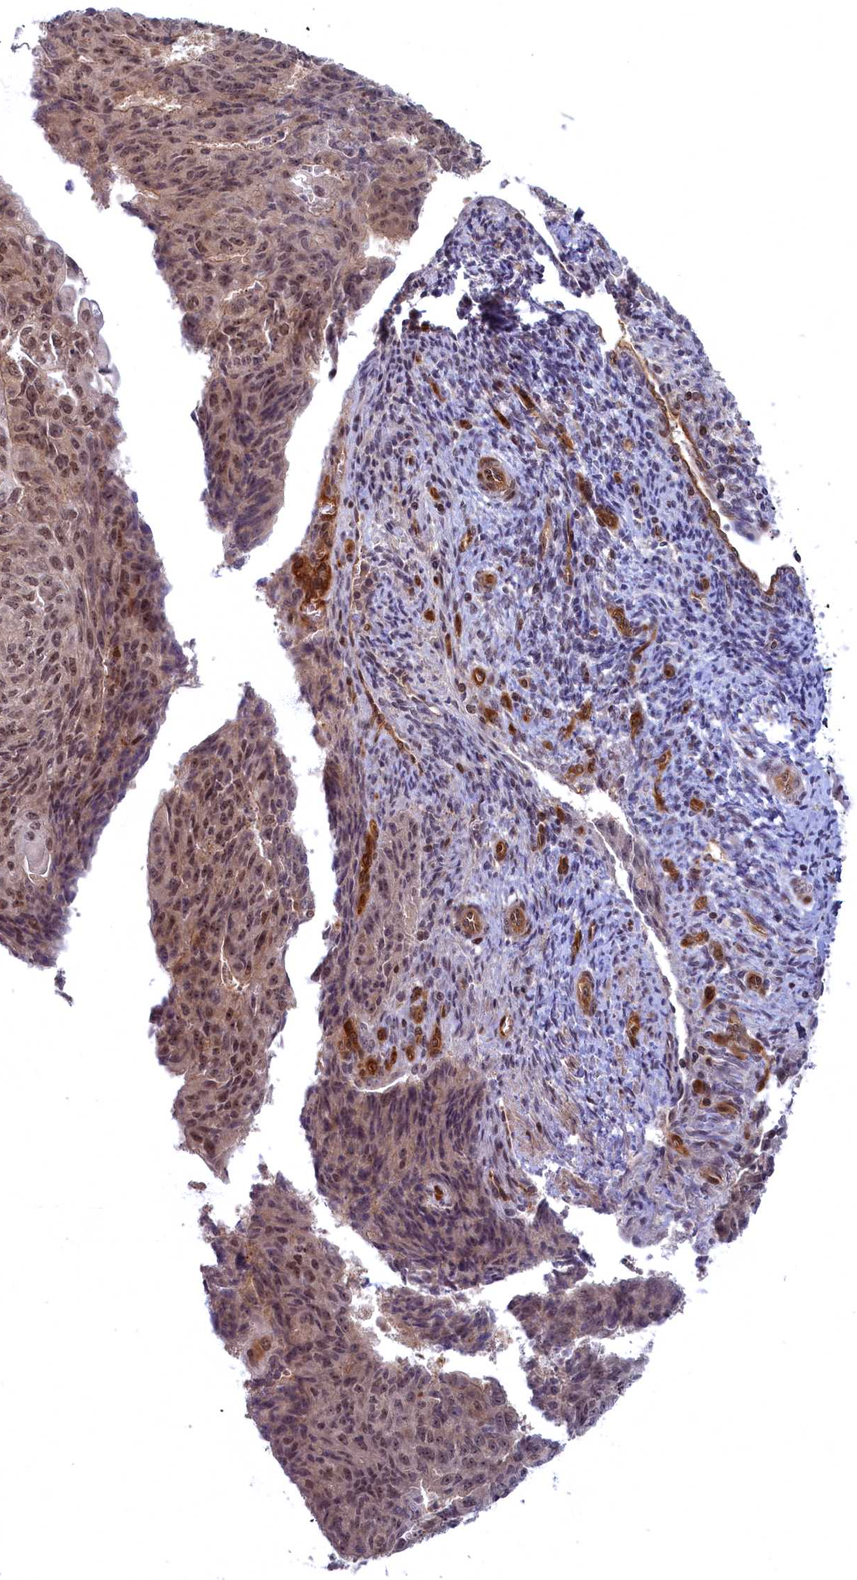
{"staining": {"intensity": "moderate", "quantity": ">75%", "location": "cytoplasmic/membranous,nuclear"}, "tissue": "endometrial cancer", "cell_type": "Tumor cells", "image_type": "cancer", "snomed": [{"axis": "morphology", "description": "Adenocarcinoma, NOS"}, {"axis": "topography", "description": "Endometrium"}], "caption": "A medium amount of moderate cytoplasmic/membranous and nuclear expression is seen in approximately >75% of tumor cells in endometrial adenocarcinoma tissue.", "gene": "SNRK", "patient": {"sex": "female", "age": 32}}